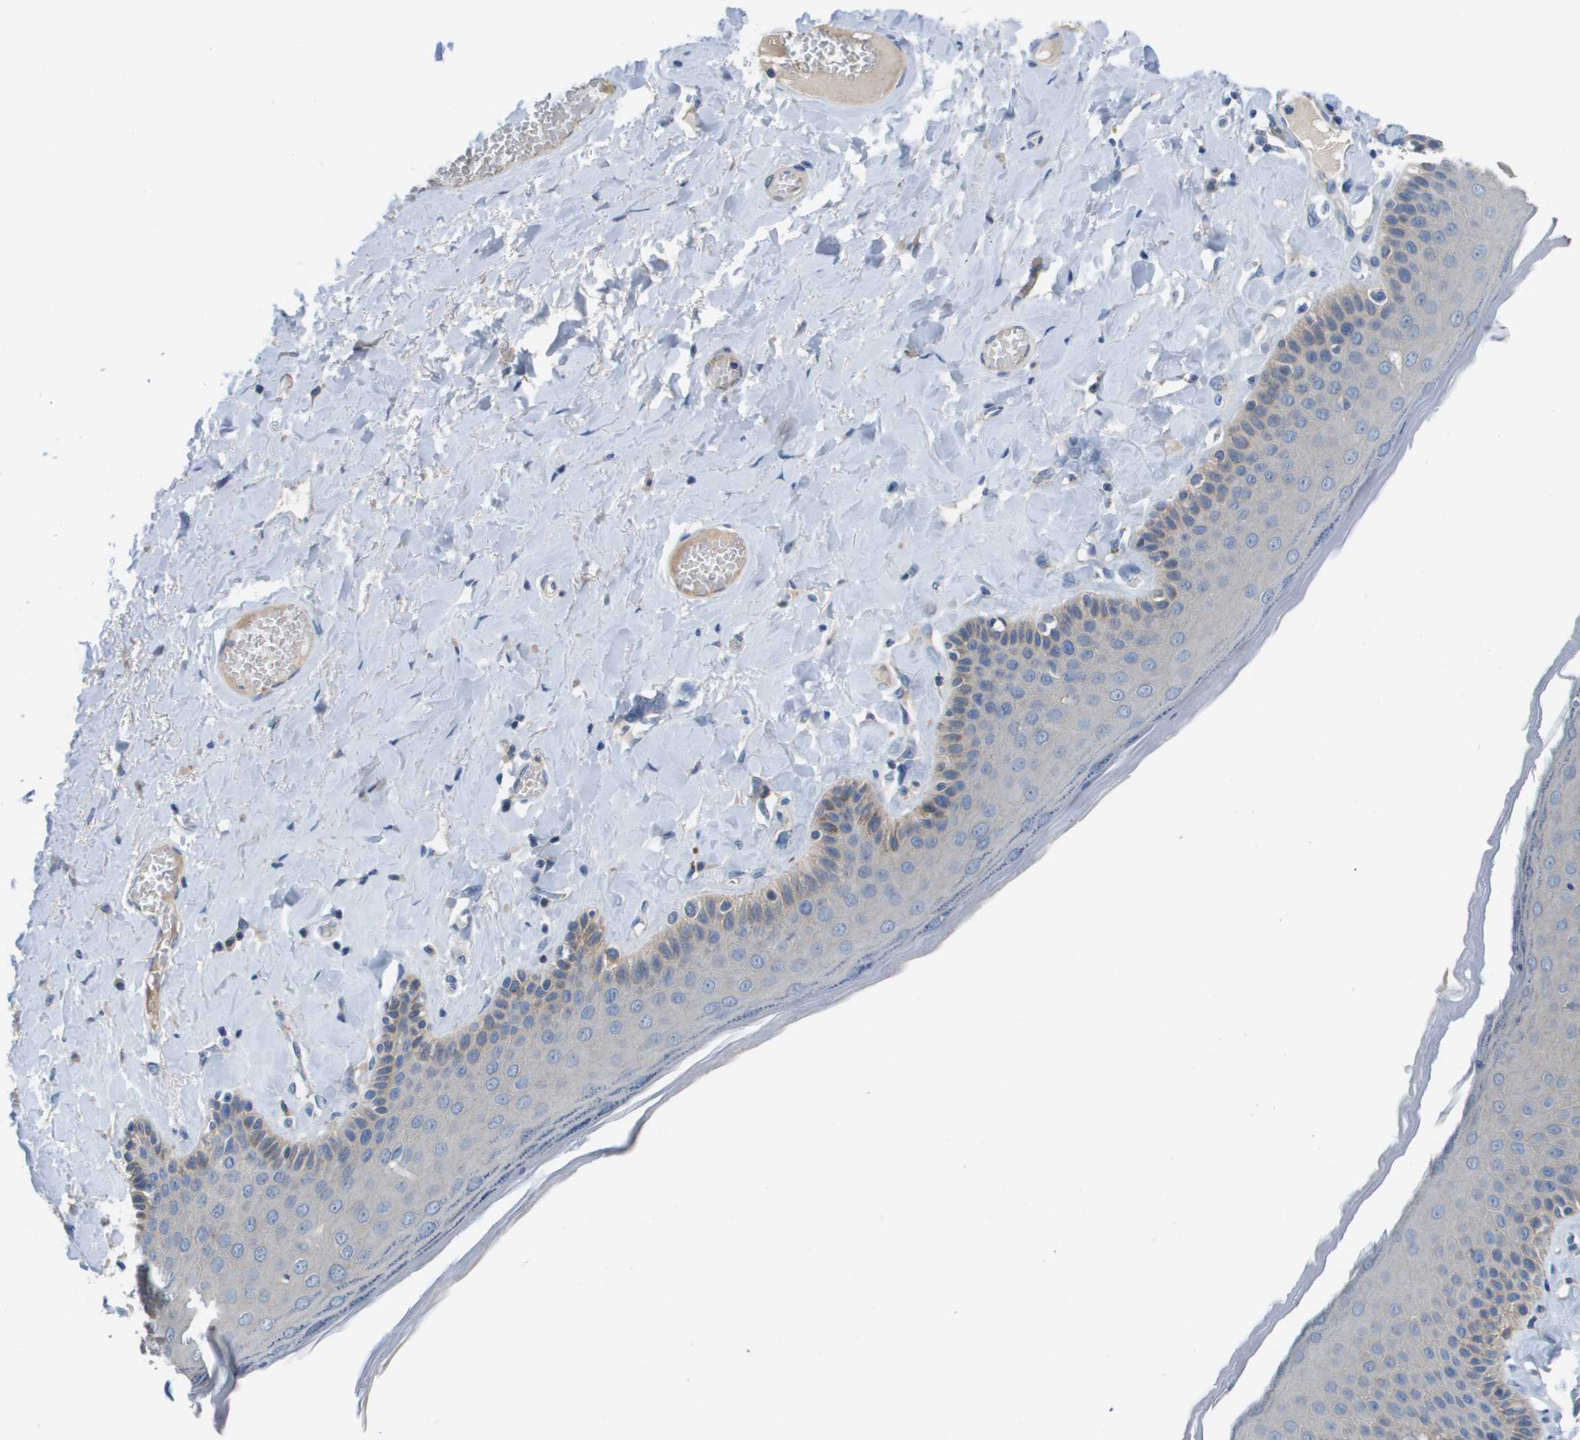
{"staining": {"intensity": "weak", "quantity": "<25%", "location": "cytoplasmic/membranous"}, "tissue": "skin", "cell_type": "Epidermal cells", "image_type": "normal", "snomed": [{"axis": "morphology", "description": "Normal tissue, NOS"}, {"axis": "topography", "description": "Anal"}], "caption": "High magnification brightfield microscopy of benign skin stained with DAB (brown) and counterstained with hematoxylin (blue): epidermal cells show no significant expression. Brightfield microscopy of IHC stained with DAB (3,3'-diaminobenzidine) (brown) and hematoxylin (blue), captured at high magnification.", "gene": "NCS1", "patient": {"sex": "male", "age": 69}}